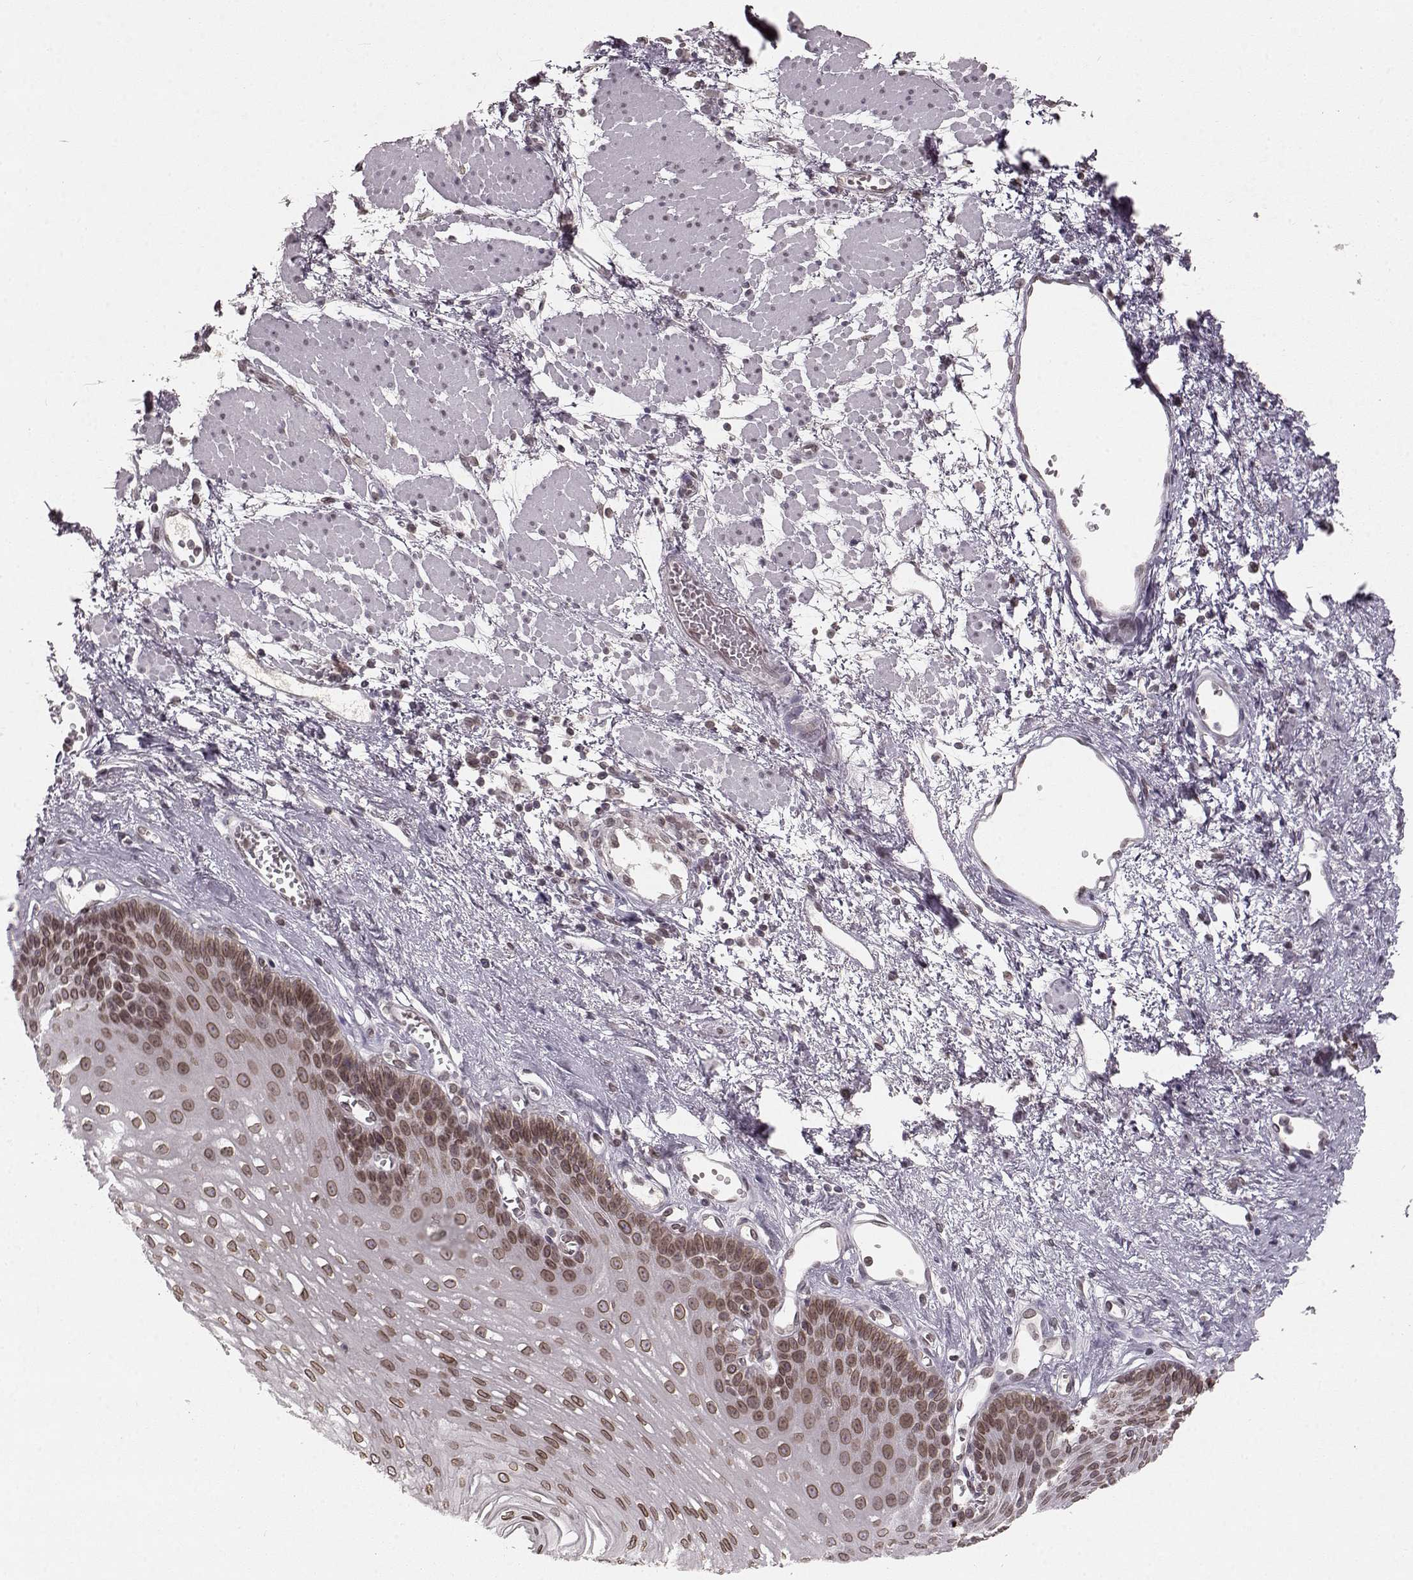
{"staining": {"intensity": "moderate", "quantity": ">75%", "location": "cytoplasmic/membranous,nuclear"}, "tissue": "esophagus", "cell_type": "Squamous epithelial cells", "image_type": "normal", "snomed": [{"axis": "morphology", "description": "Normal tissue, NOS"}, {"axis": "topography", "description": "Esophagus"}], "caption": "High-magnification brightfield microscopy of normal esophagus stained with DAB (3,3'-diaminobenzidine) (brown) and counterstained with hematoxylin (blue). squamous epithelial cells exhibit moderate cytoplasmic/membranous,nuclear expression is seen in about>75% of cells.", "gene": "DCAF12", "patient": {"sex": "female", "age": 62}}